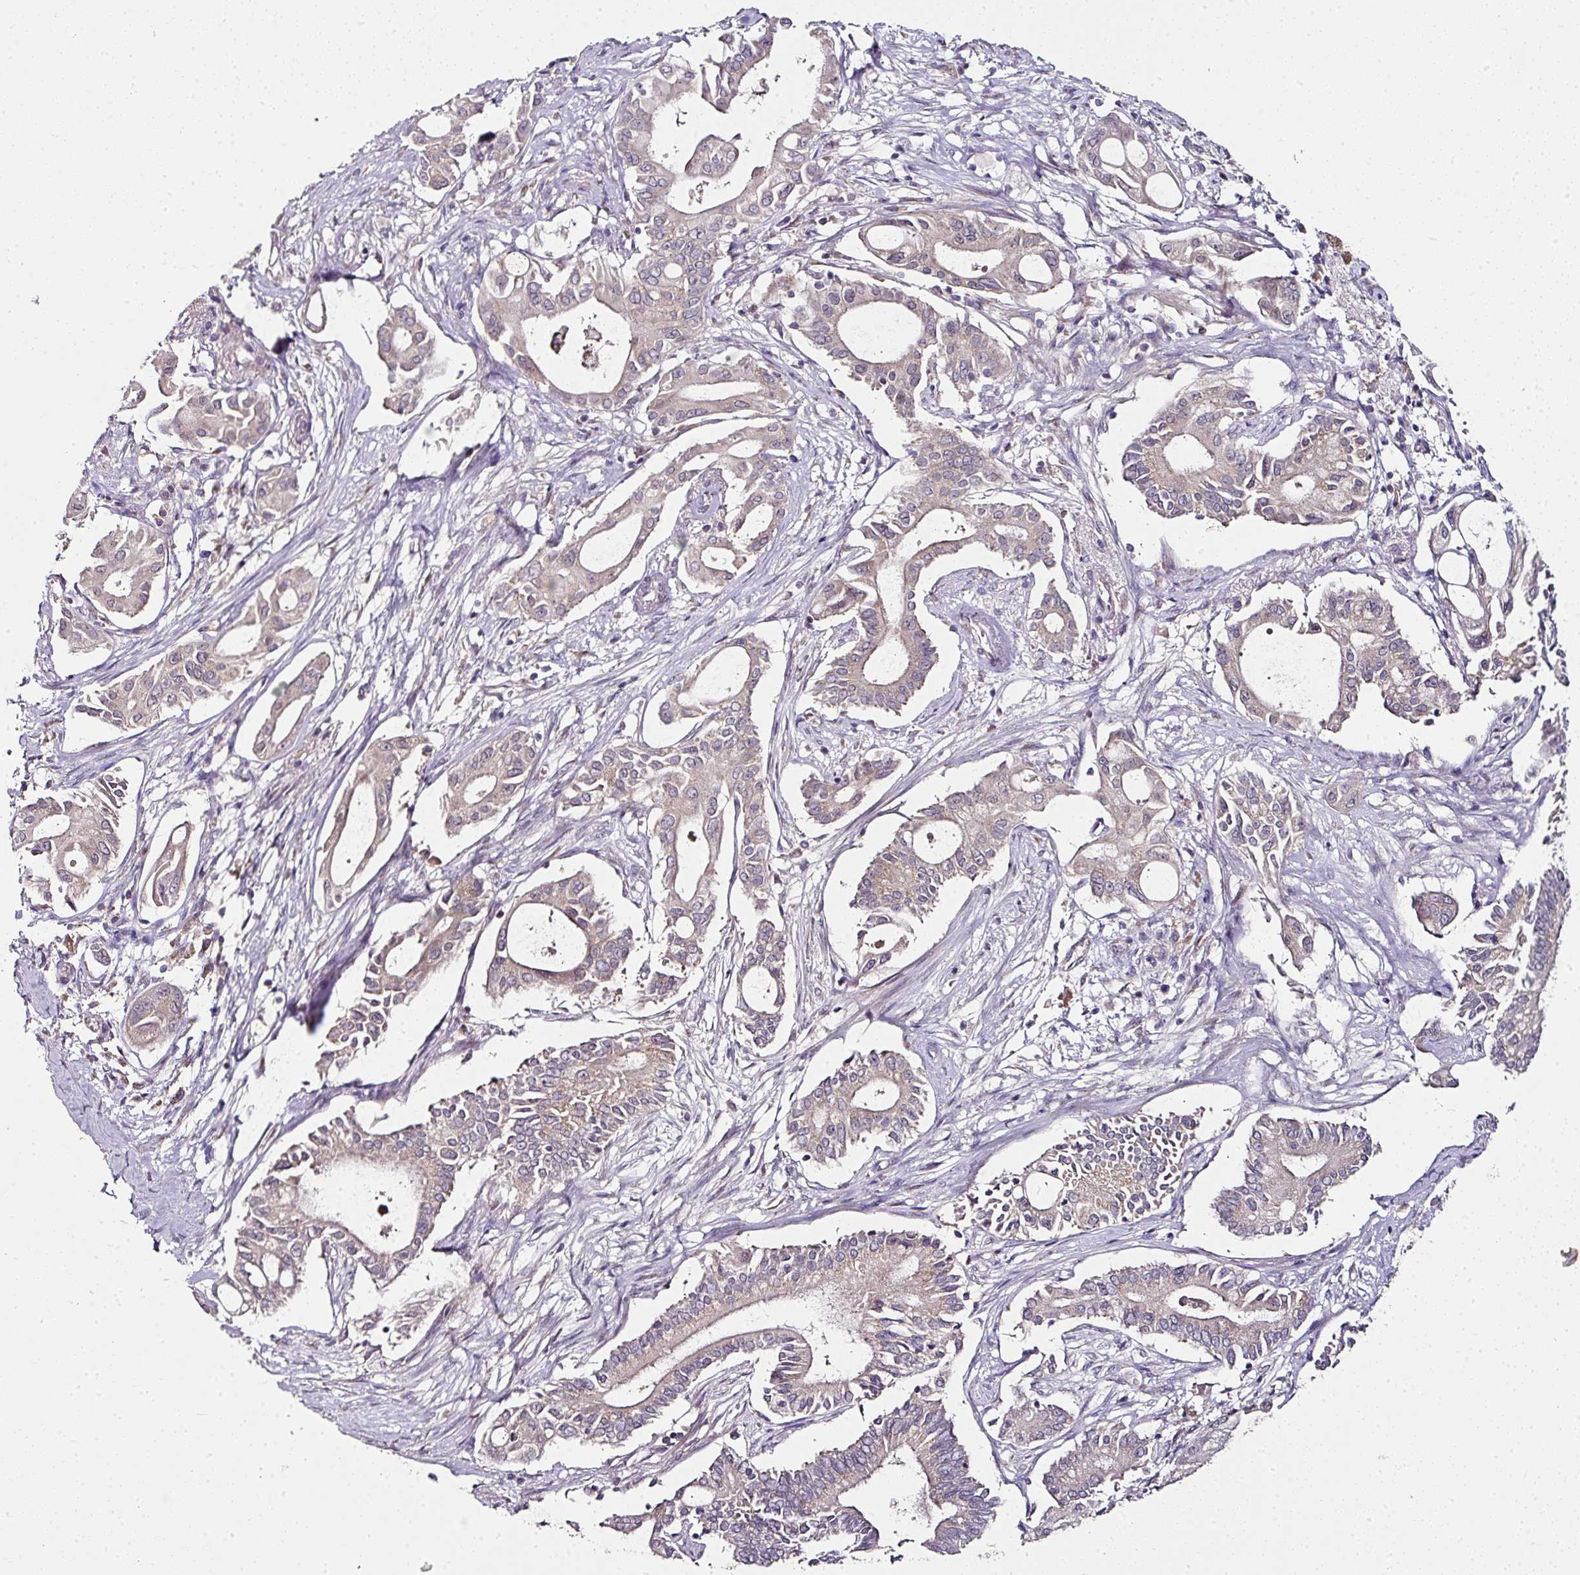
{"staining": {"intensity": "weak", "quantity": ">75%", "location": "cytoplasmic/membranous"}, "tissue": "pancreatic cancer", "cell_type": "Tumor cells", "image_type": "cancer", "snomed": [{"axis": "morphology", "description": "Adenocarcinoma, NOS"}, {"axis": "topography", "description": "Pancreas"}], "caption": "Immunohistochemistry (IHC) histopathology image of pancreatic adenocarcinoma stained for a protein (brown), which displays low levels of weak cytoplasmic/membranous positivity in about >75% of tumor cells.", "gene": "SKIC2", "patient": {"sex": "female", "age": 68}}